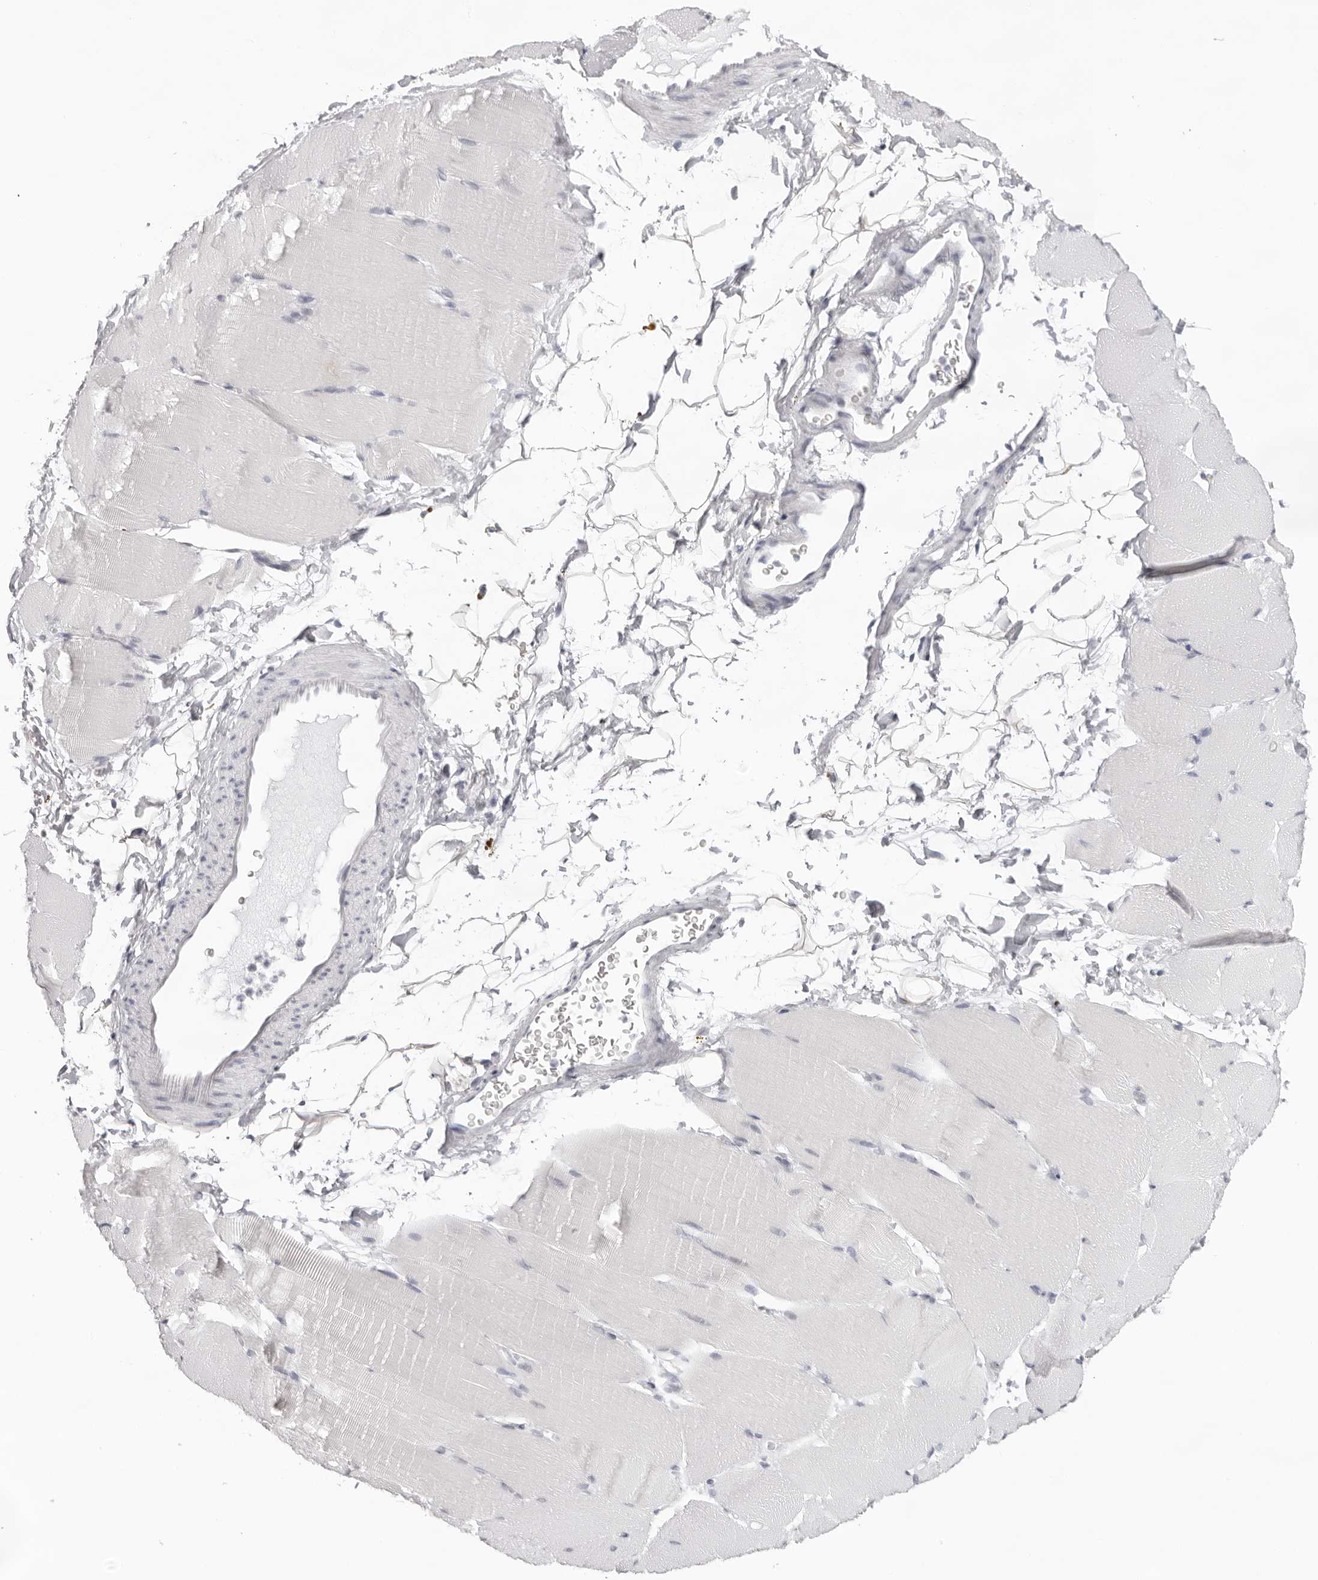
{"staining": {"intensity": "negative", "quantity": "none", "location": "none"}, "tissue": "skeletal muscle", "cell_type": "Myocytes", "image_type": "normal", "snomed": [{"axis": "morphology", "description": "Normal tissue, NOS"}, {"axis": "topography", "description": "Skeletal muscle"}, {"axis": "topography", "description": "Parathyroid gland"}], "caption": "This is a micrograph of immunohistochemistry (IHC) staining of benign skeletal muscle, which shows no expression in myocytes.", "gene": "KLK12", "patient": {"sex": "female", "age": 37}}